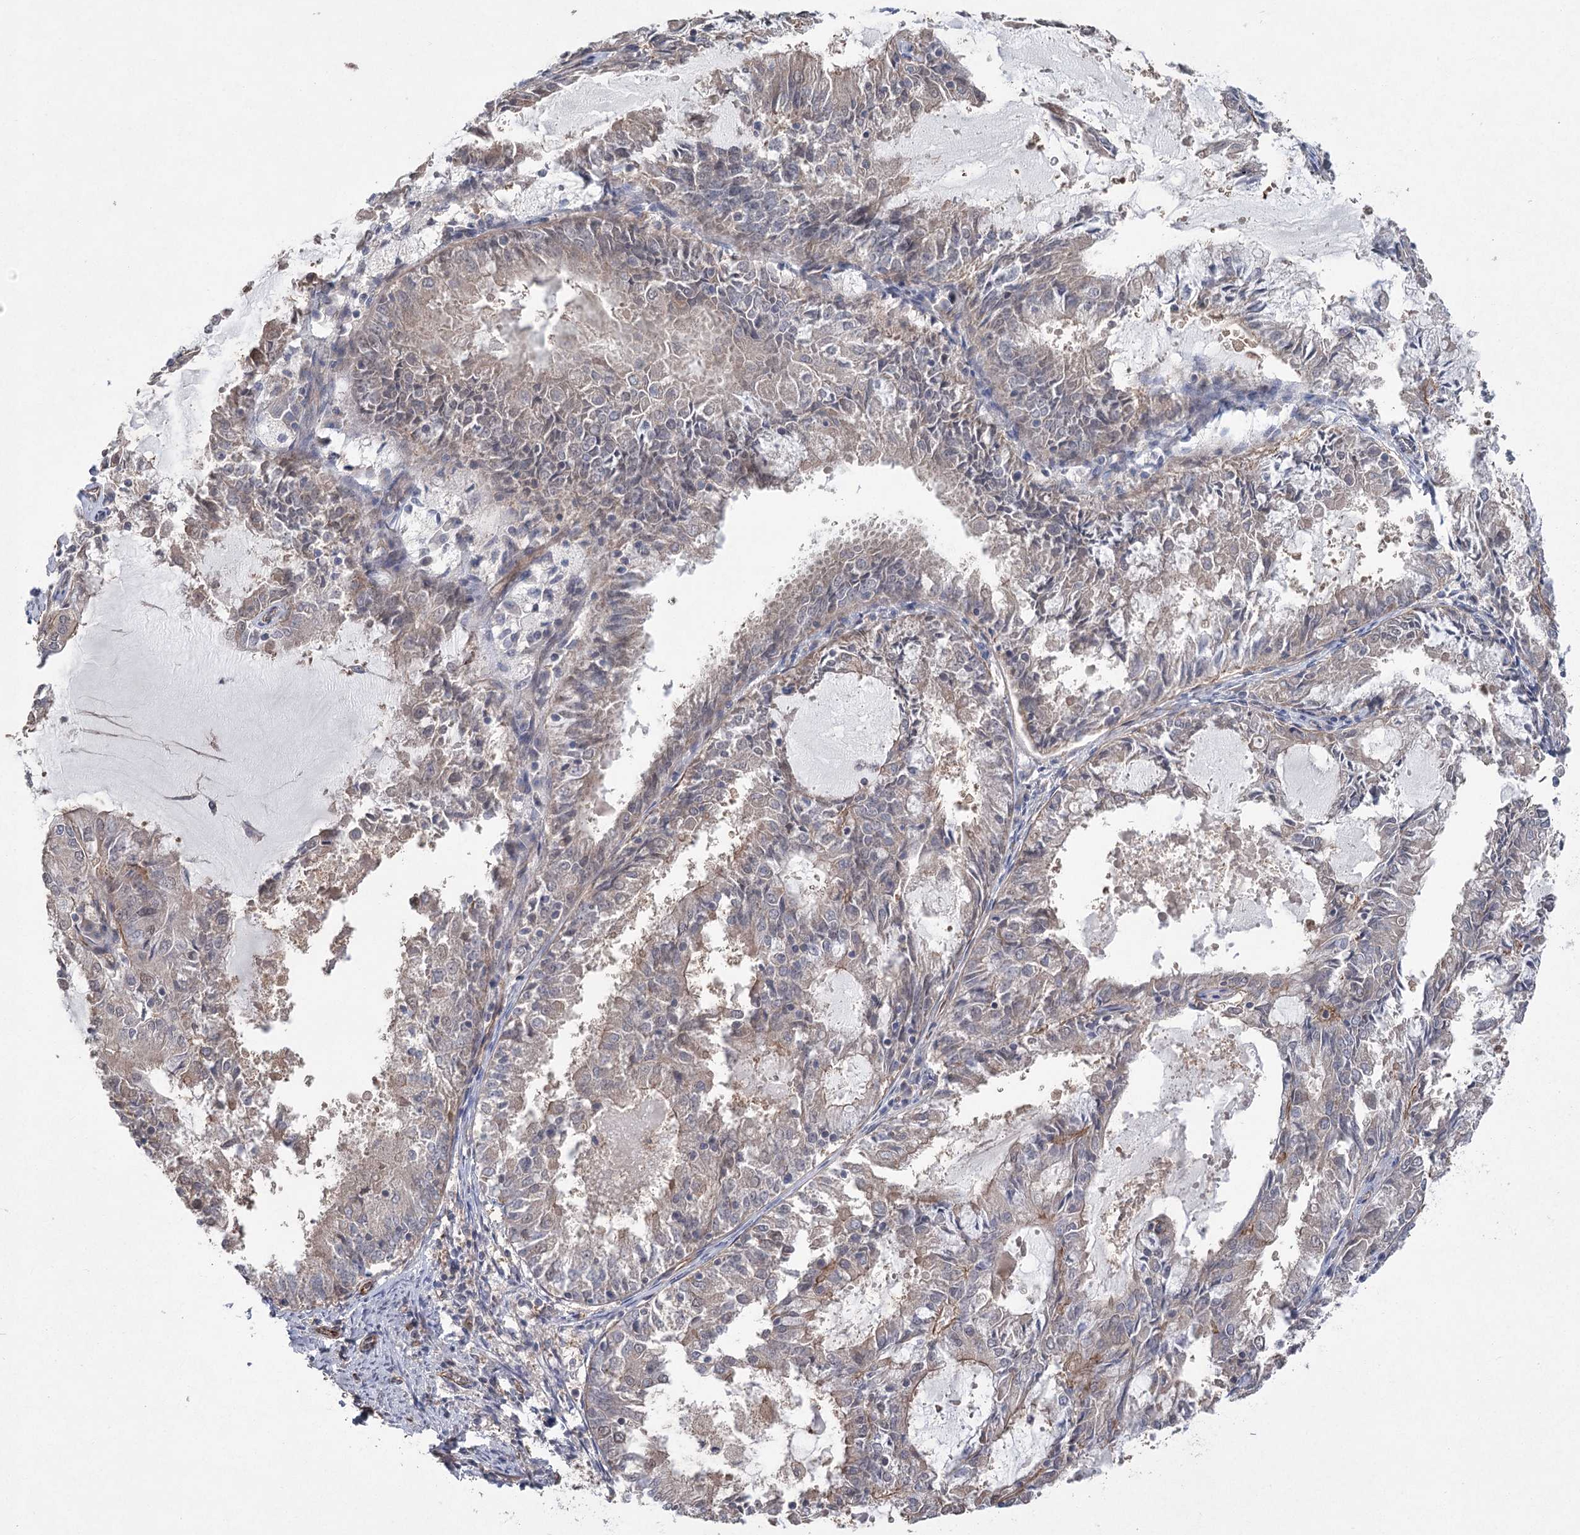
{"staining": {"intensity": "weak", "quantity": "<25%", "location": "cytoplasmic/membranous"}, "tissue": "endometrial cancer", "cell_type": "Tumor cells", "image_type": "cancer", "snomed": [{"axis": "morphology", "description": "Adenocarcinoma, NOS"}, {"axis": "topography", "description": "Endometrium"}], "caption": "Micrograph shows no significant protein staining in tumor cells of adenocarcinoma (endometrial).", "gene": "RWDD4", "patient": {"sex": "female", "age": 57}}